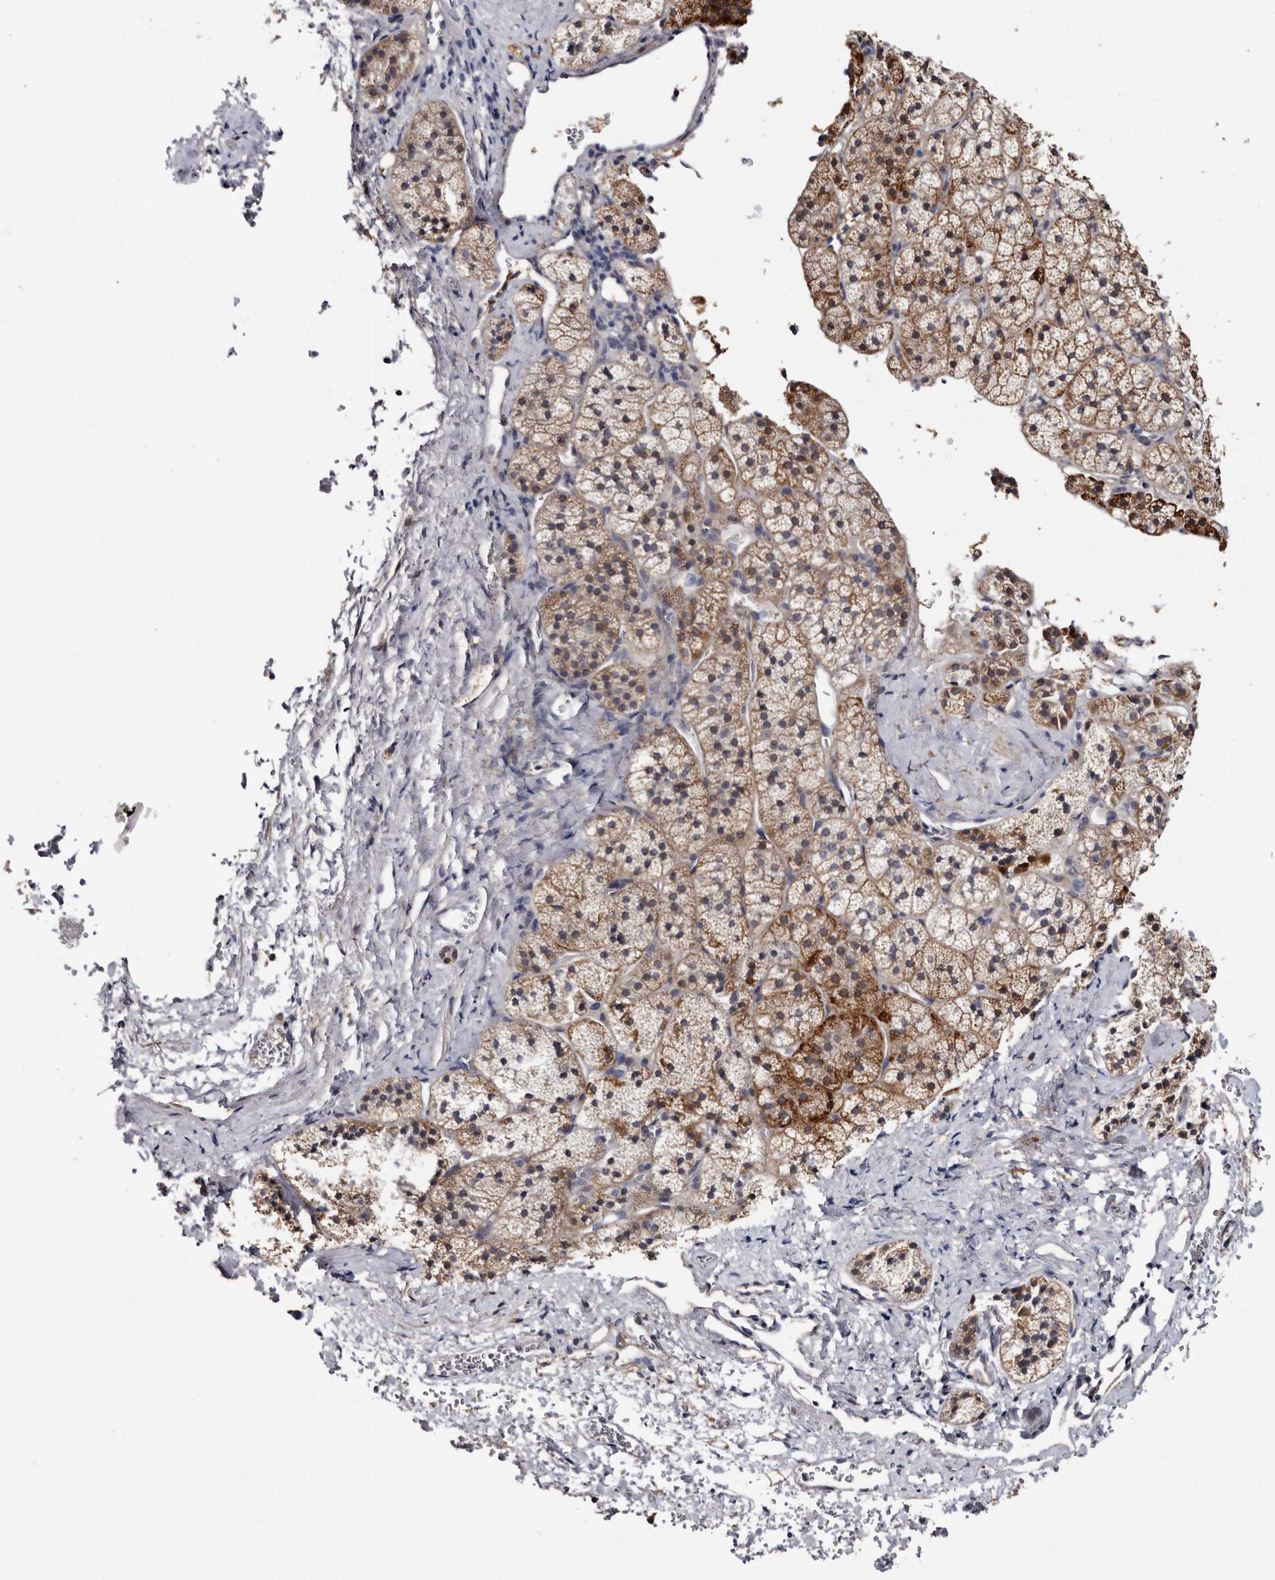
{"staining": {"intensity": "strong", "quantity": "25%-75%", "location": "cytoplasmic/membranous"}, "tissue": "adrenal gland", "cell_type": "Glandular cells", "image_type": "normal", "snomed": [{"axis": "morphology", "description": "Normal tissue, NOS"}, {"axis": "topography", "description": "Adrenal gland"}], "caption": "Immunohistochemical staining of normal human adrenal gland exhibits 25%-75% levels of strong cytoplasmic/membranous protein positivity in approximately 25%-75% of glandular cells.", "gene": "ARMCX2", "patient": {"sex": "female", "age": 44}}